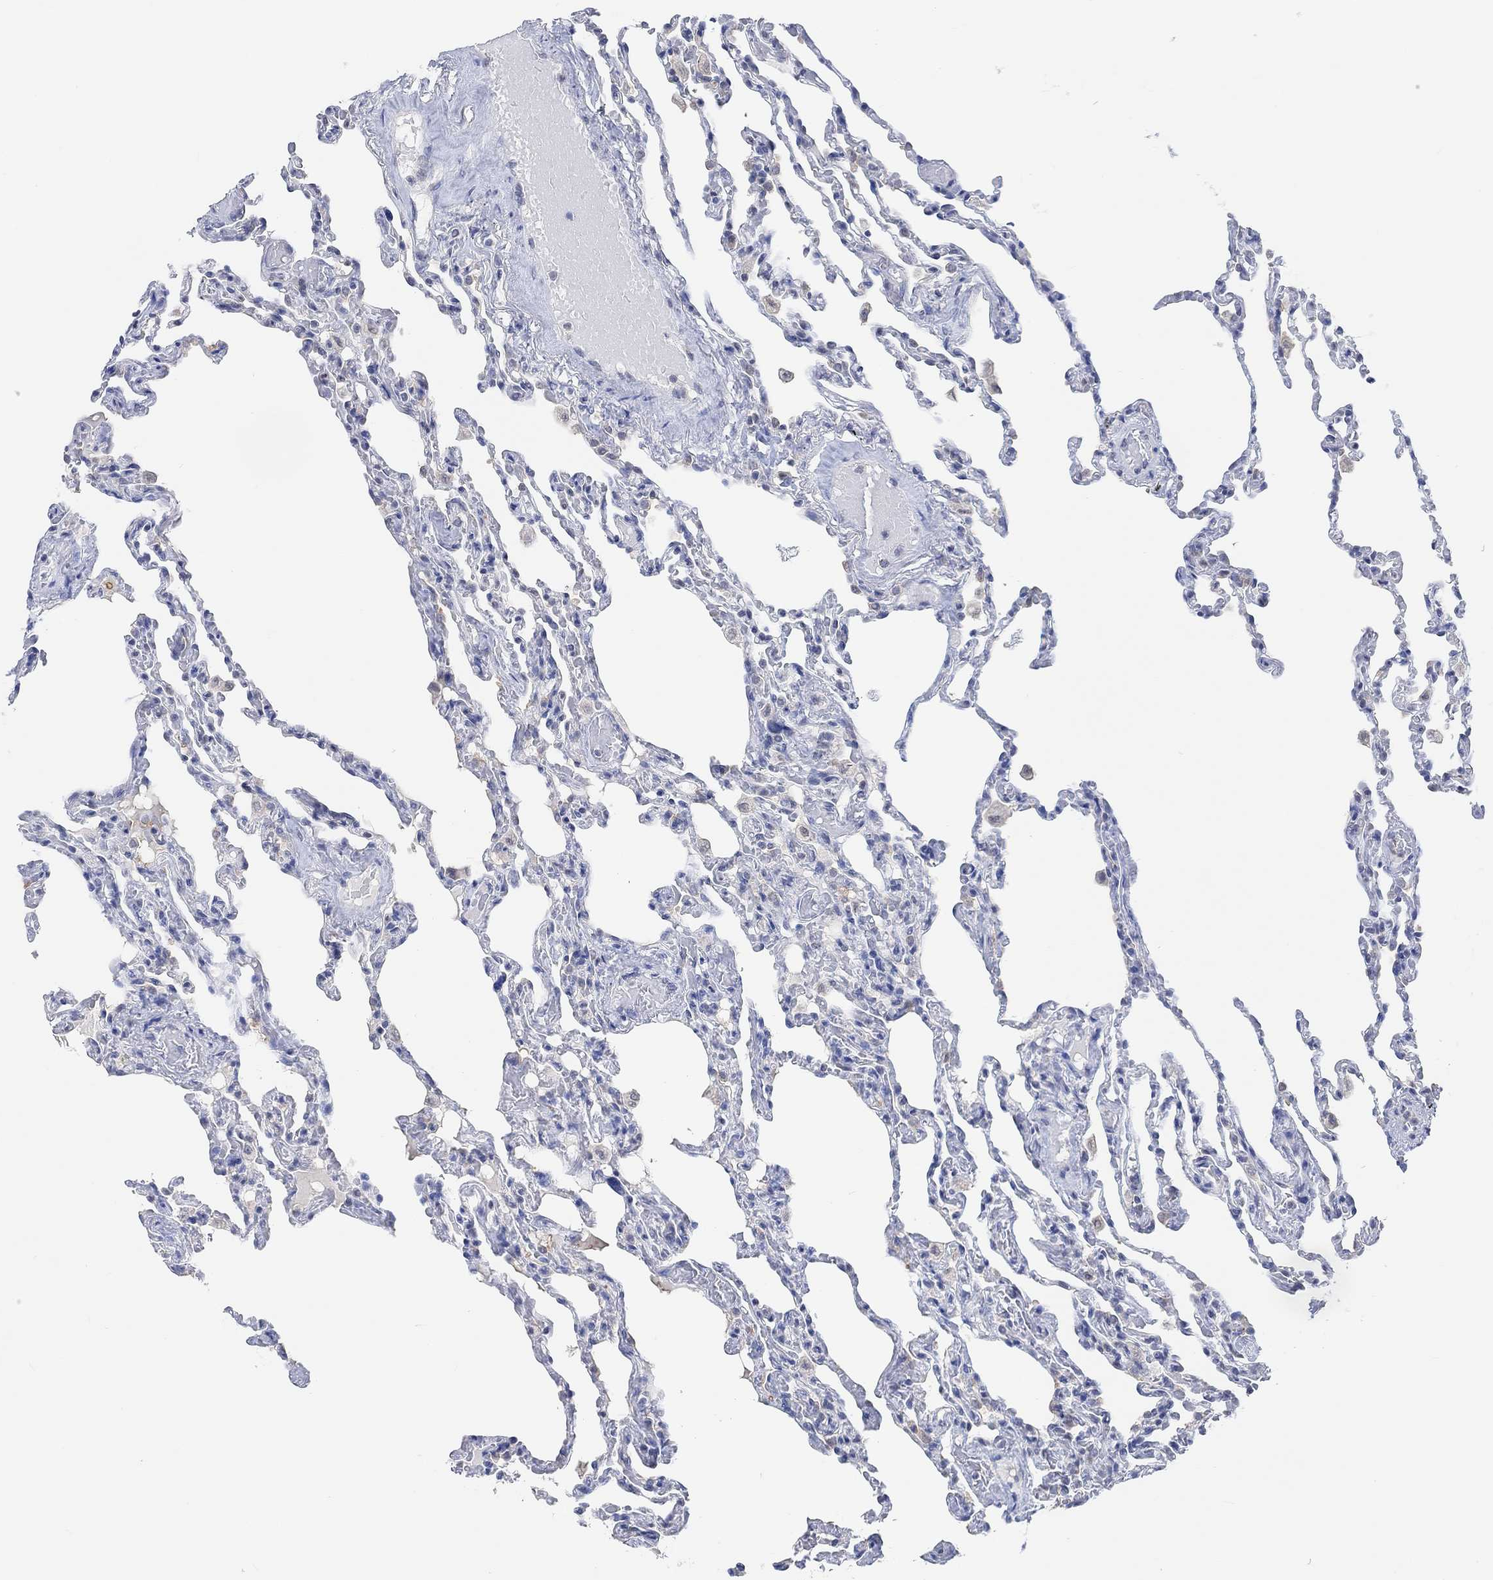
{"staining": {"intensity": "negative", "quantity": "none", "location": "none"}, "tissue": "lung", "cell_type": "Alveolar cells", "image_type": "normal", "snomed": [{"axis": "morphology", "description": "Normal tissue, NOS"}, {"axis": "topography", "description": "Lung"}], "caption": "Immunohistochemical staining of normal lung demonstrates no significant staining in alveolar cells.", "gene": "MUC1", "patient": {"sex": "female", "age": 43}}